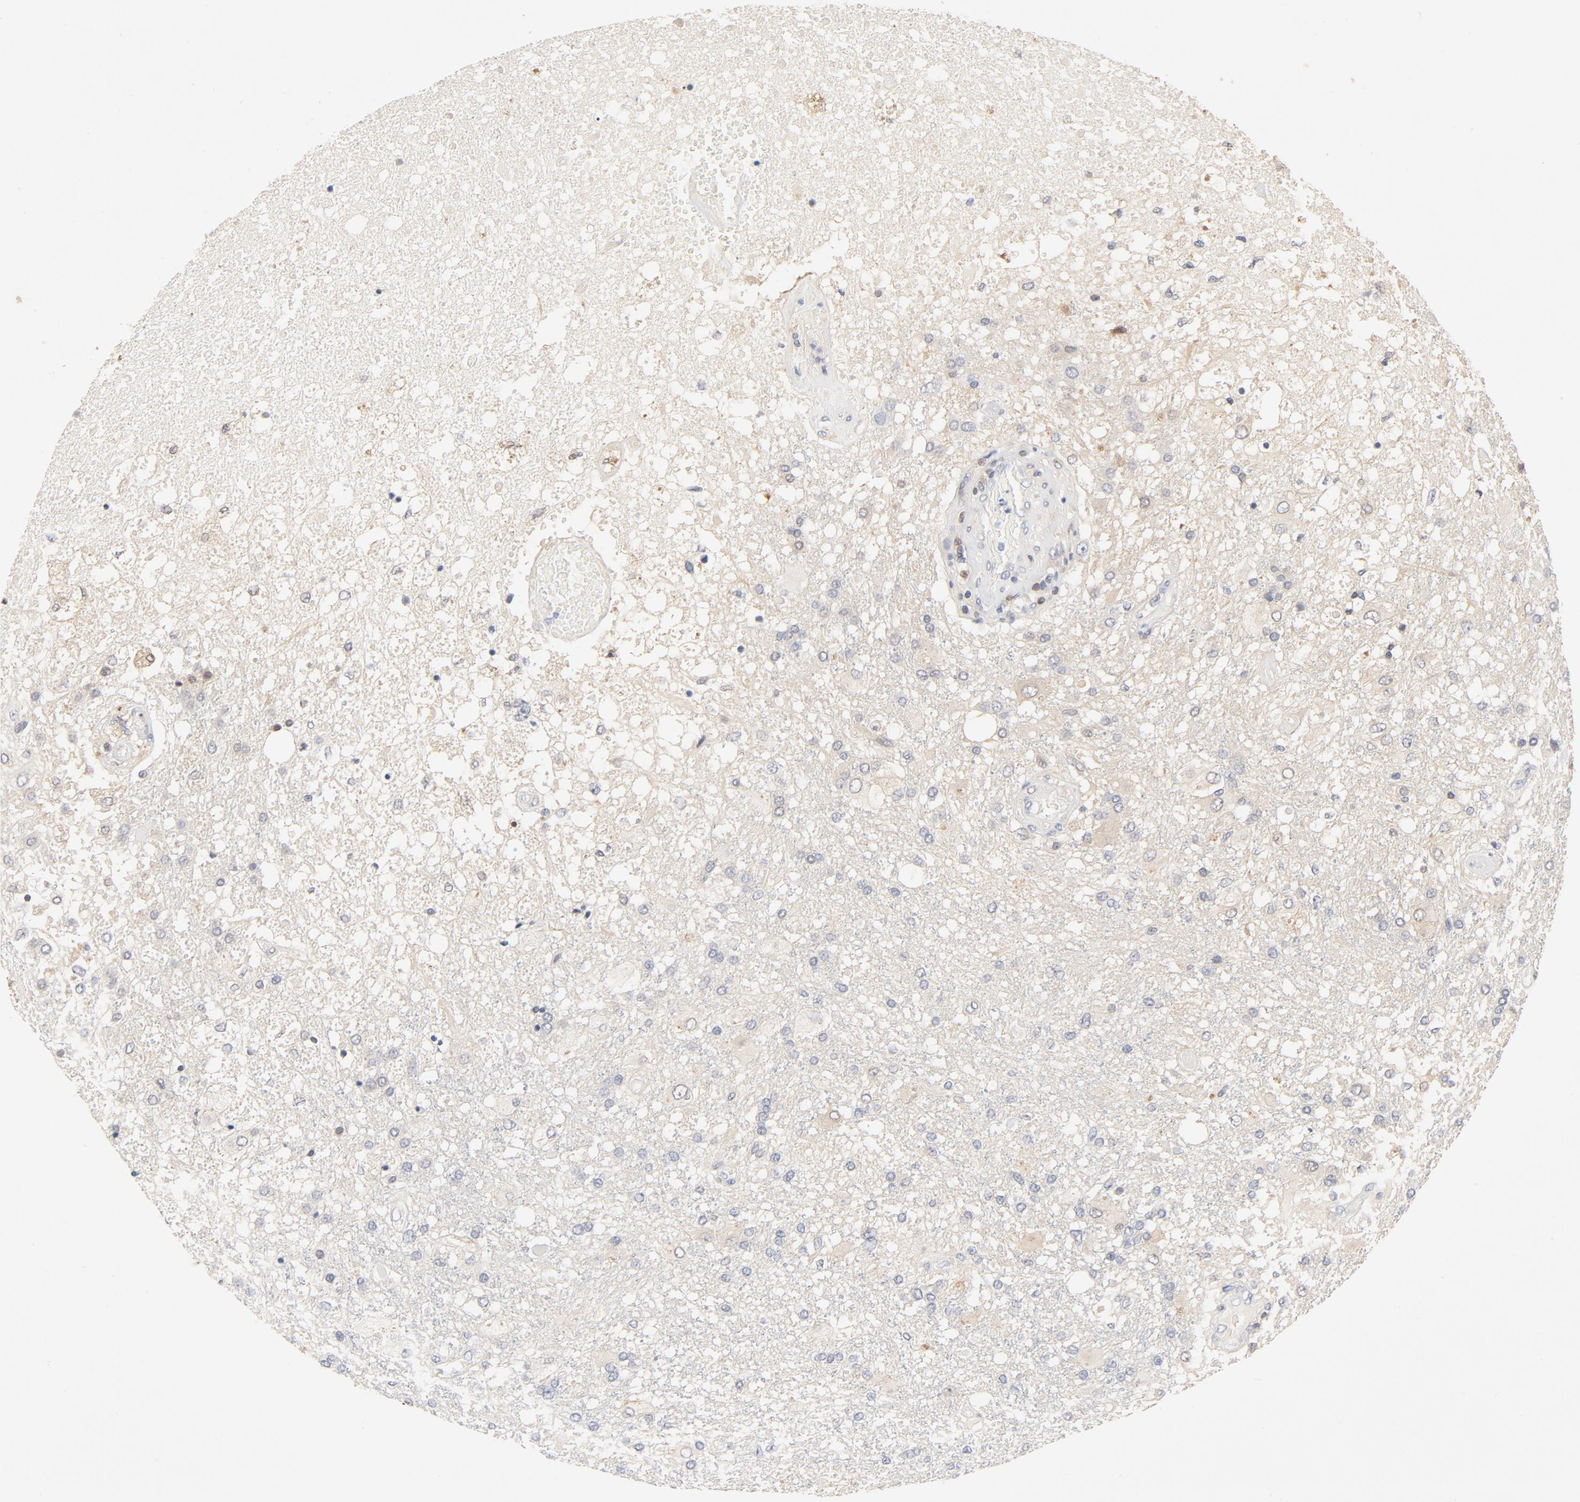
{"staining": {"intensity": "weak", "quantity": "25%-75%", "location": "cytoplasmic/membranous"}, "tissue": "glioma", "cell_type": "Tumor cells", "image_type": "cancer", "snomed": [{"axis": "morphology", "description": "Glioma, malignant, High grade"}, {"axis": "topography", "description": "Cerebral cortex"}], "caption": "Immunohistochemistry of glioma displays low levels of weak cytoplasmic/membranous positivity in about 25%-75% of tumor cells.", "gene": "STAT1", "patient": {"sex": "male", "age": 79}}